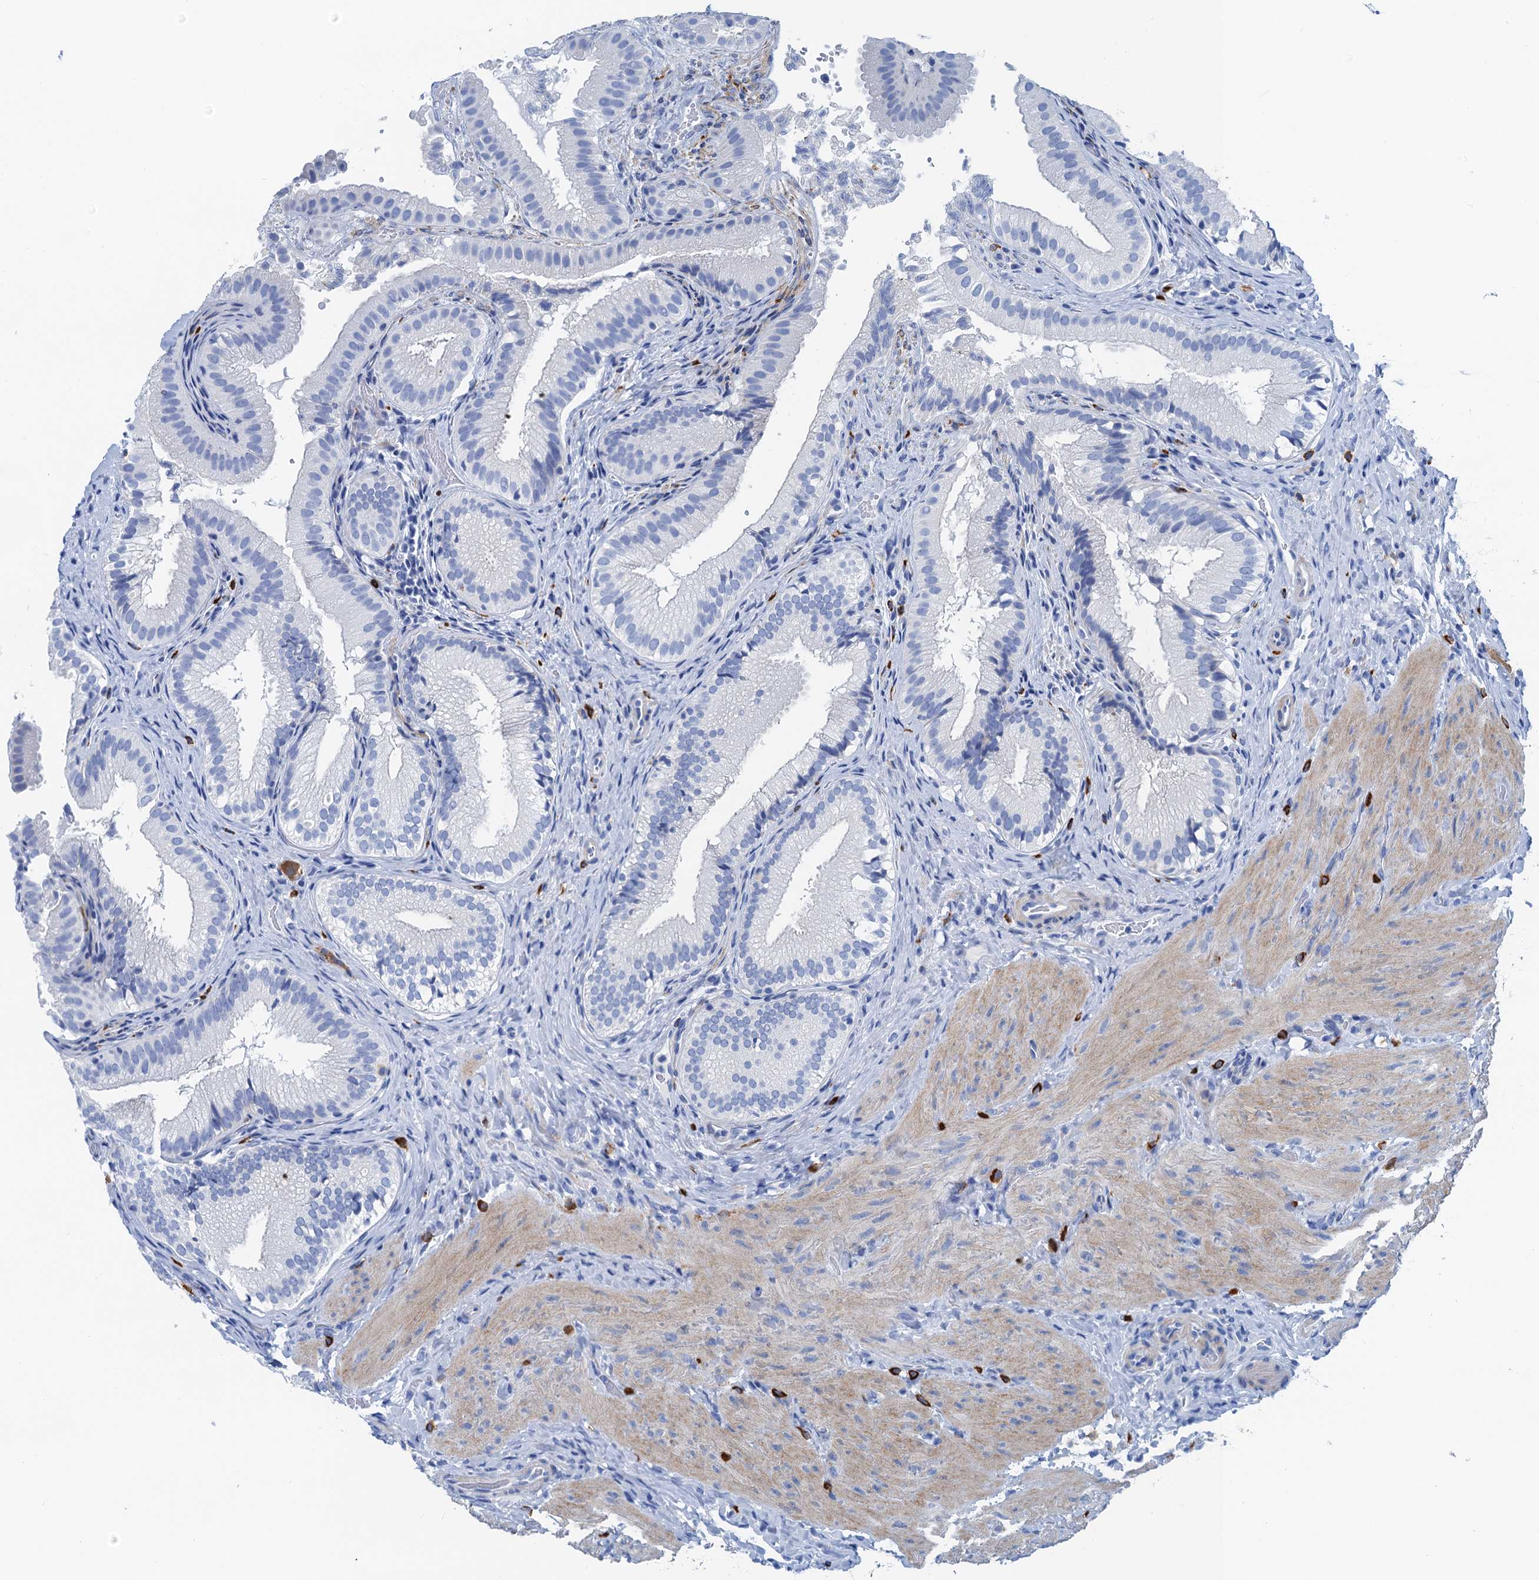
{"staining": {"intensity": "negative", "quantity": "none", "location": "none"}, "tissue": "gallbladder", "cell_type": "Glandular cells", "image_type": "normal", "snomed": [{"axis": "morphology", "description": "Normal tissue, NOS"}, {"axis": "topography", "description": "Gallbladder"}], "caption": "The micrograph displays no staining of glandular cells in unremarkable gallbladder.", "gene": "NLRP10", "patient": {"sex": "female", "age": 30}}